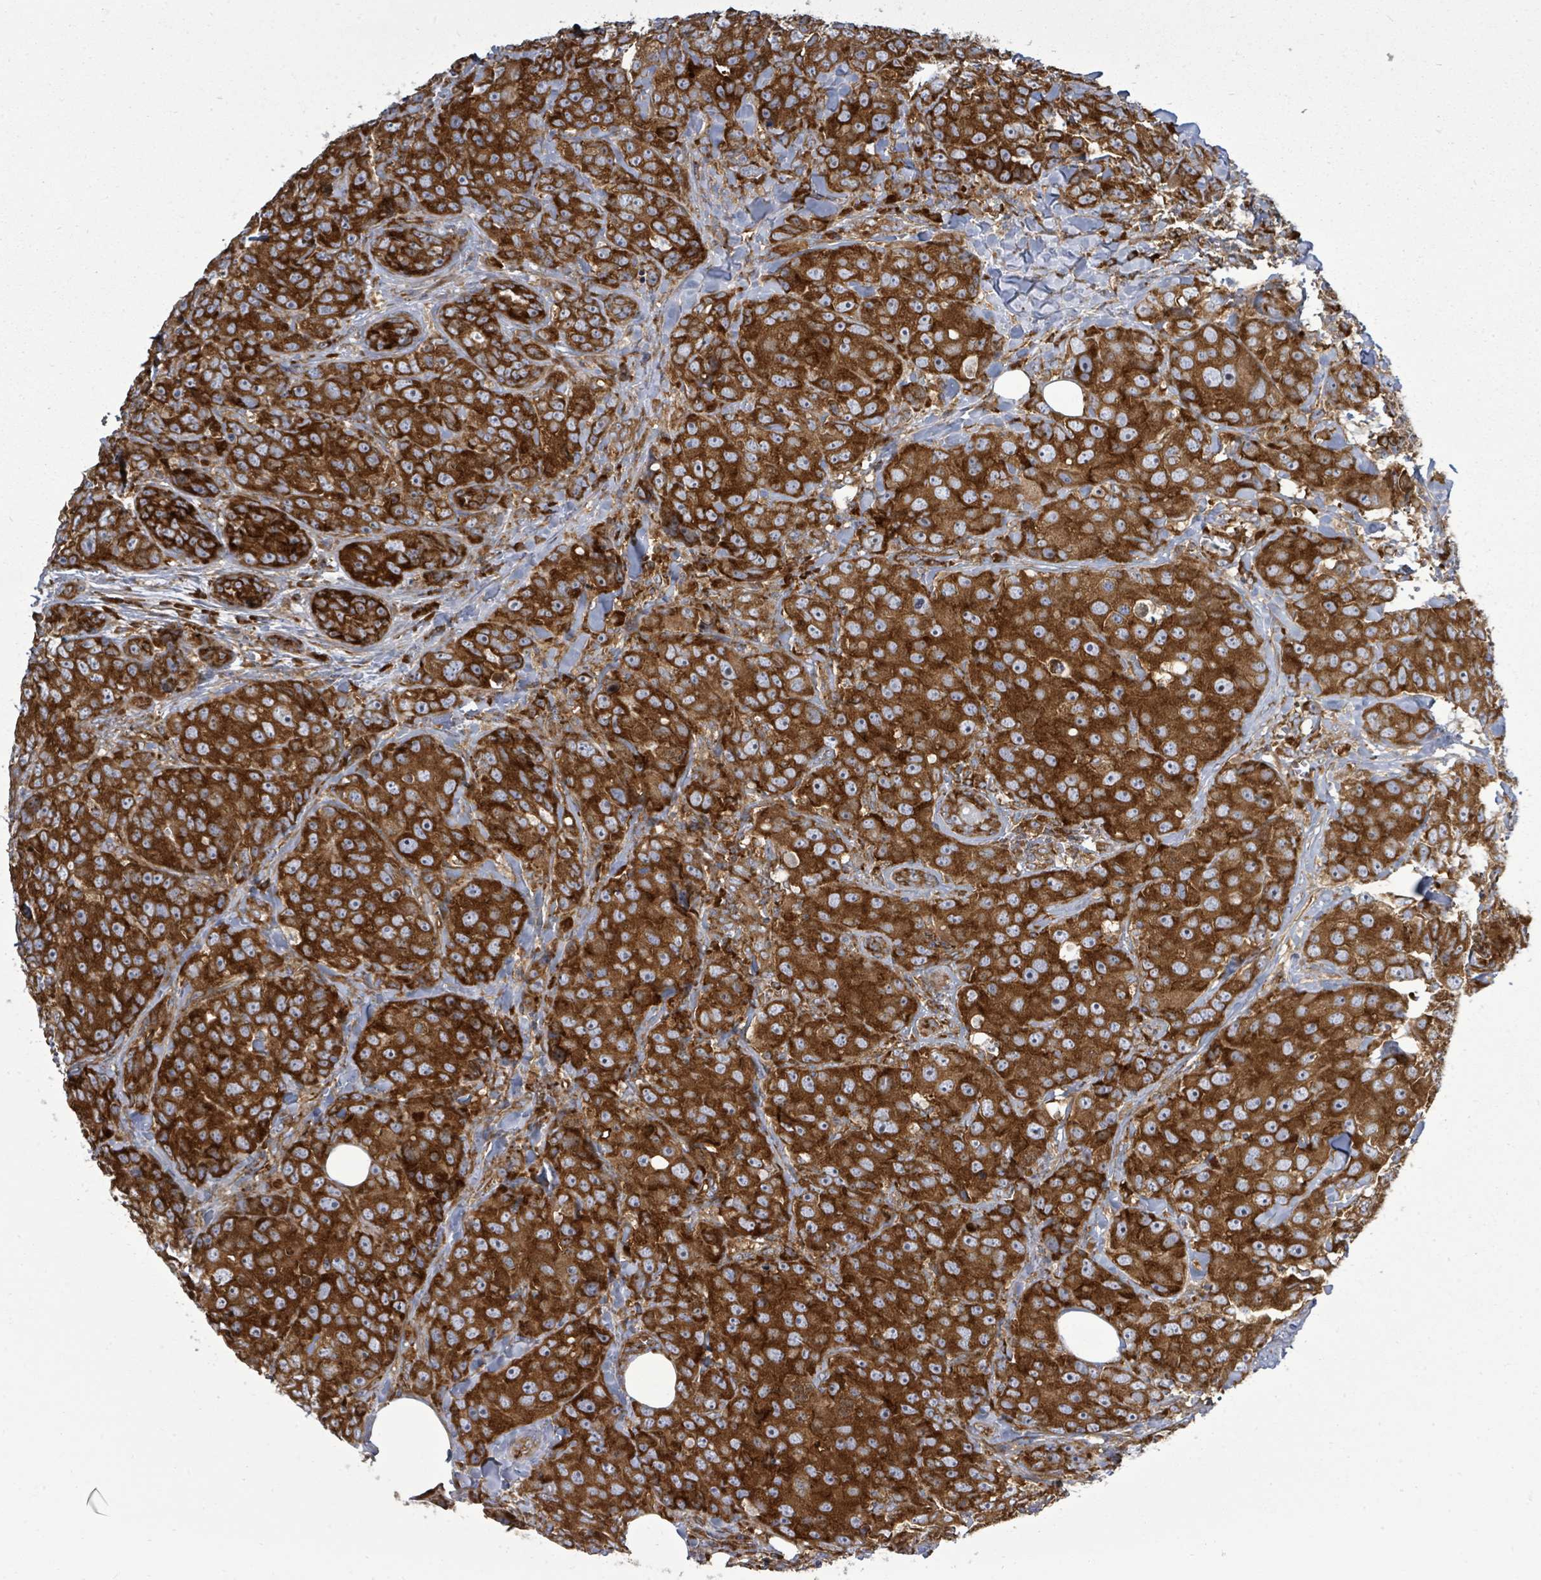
{"staining": {"intensity": "strong", "quantity": ">75%", "location": "cytoplasmic/membranous"}, "tissue": "breast cancer", "cell_type": "Tumor cells", "image_type": "cancer", "snomed": [{"axis": "morphology", "description": "Duct carcinoma"}, {"axis": "topography", "description": "Breast"}], "caption": "A micrograph of human invasive ductal carcinoma (breast) stained for a protein demonstrates strong cytoplasmic/membranous brown staining in tumor cells.", "gene": "EIF3C", "patient": {"sex": "female", "age": 43}}